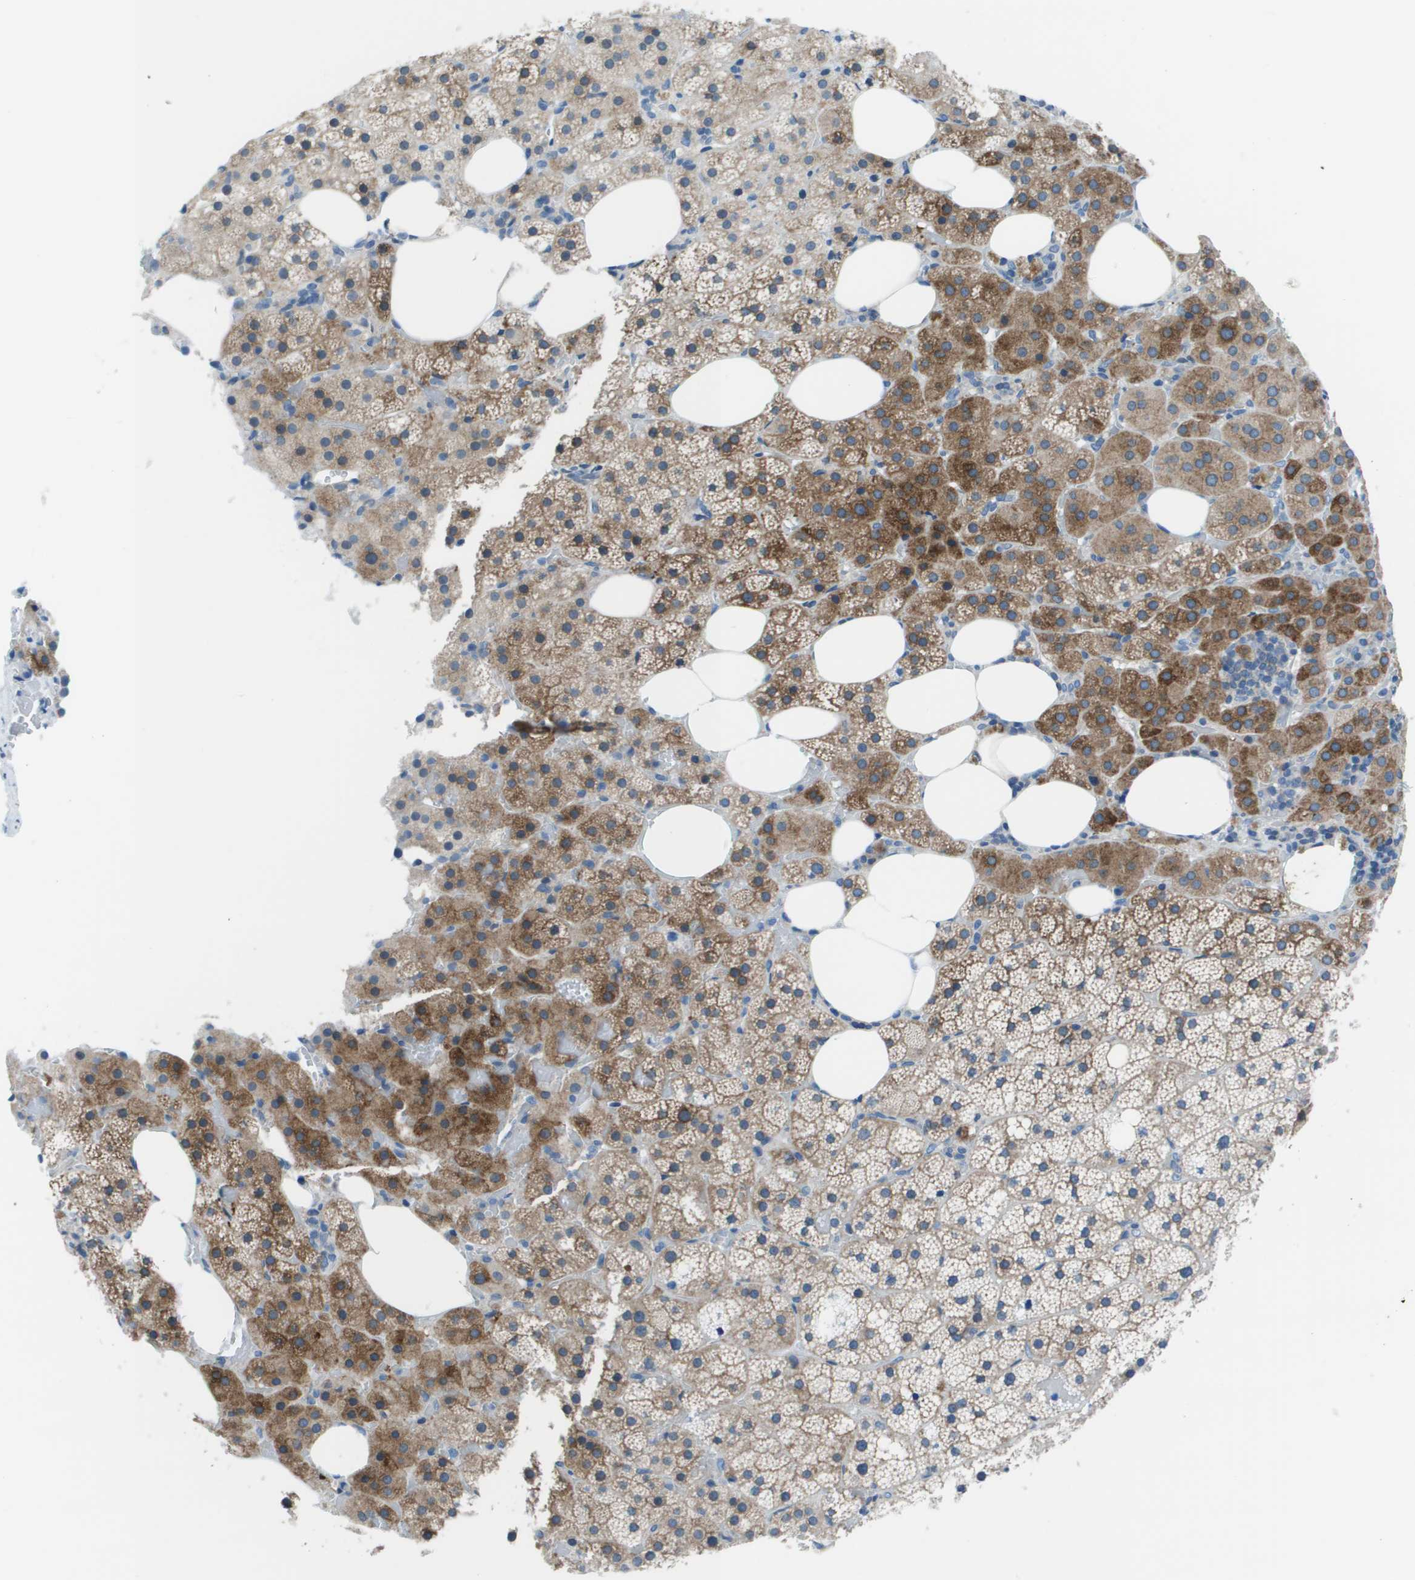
{"staining": {"intensity": "moderate", "quantity": ">75%", "location": "cytoplasmic/membranous"}, "tissue": "adrenal gland", "cell_type": "Glandular cells", "image_type": "normal", "snomed": [{"axis": "morphology", "description": "Normal tissue, NOS"}, {"axis": "topography", "description": "Adrenal gland"}], "caption": "An immunohistochemistry (IHC) photomicrograph of unremarkable tissue is shown. Protein staining in brown shows moderate cytoplasmic/membranous positivity in adrenal gland within glandular cells.", "gene": "STIP1", "patient": {"sex": "female", "age": 59}}